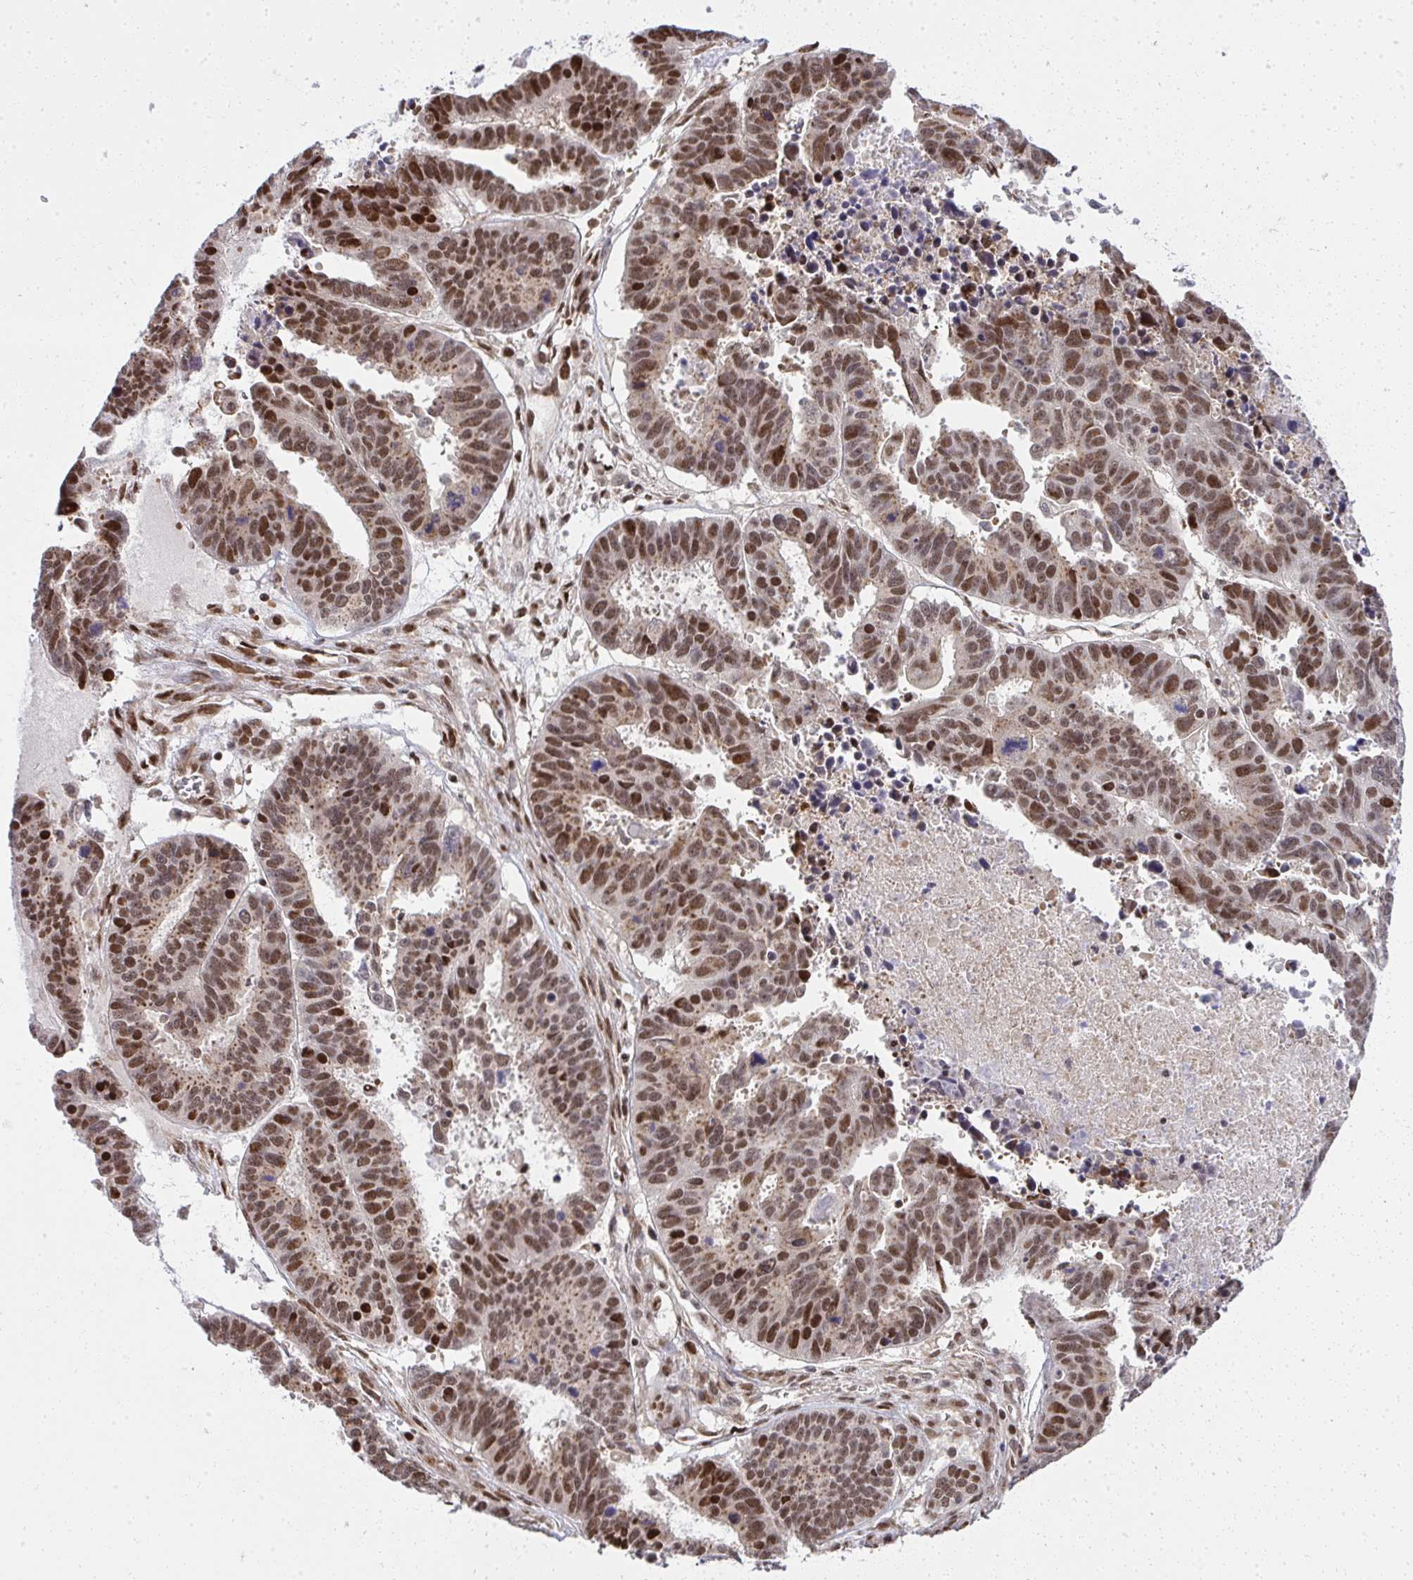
{"staining": {"intensity": "moderate", "quantity": ">75%", "location": "nuclear"}, "tissue": "ovarian cancer", "cell_type": "Tumor cells", "image_type": "cancer", "snomed": [{"axis": "morphology", "description": "Carcinoma, endometroid"}, {"axis": "morphology", "description": "Cystadenocarcinoma, serous, NOS"}, {"axis": "topography", "description": "Ovary"}], "caption": "An immunohistochemistry (IHC) histopathology image of tumor tissue is shown. Protein staining in brown shows moderate nuclear positivity in endometroid carcinoma (ovarian) within tumor cells.", "gene": "PIGY", "patient": {"sex": "female", "age": 45}}